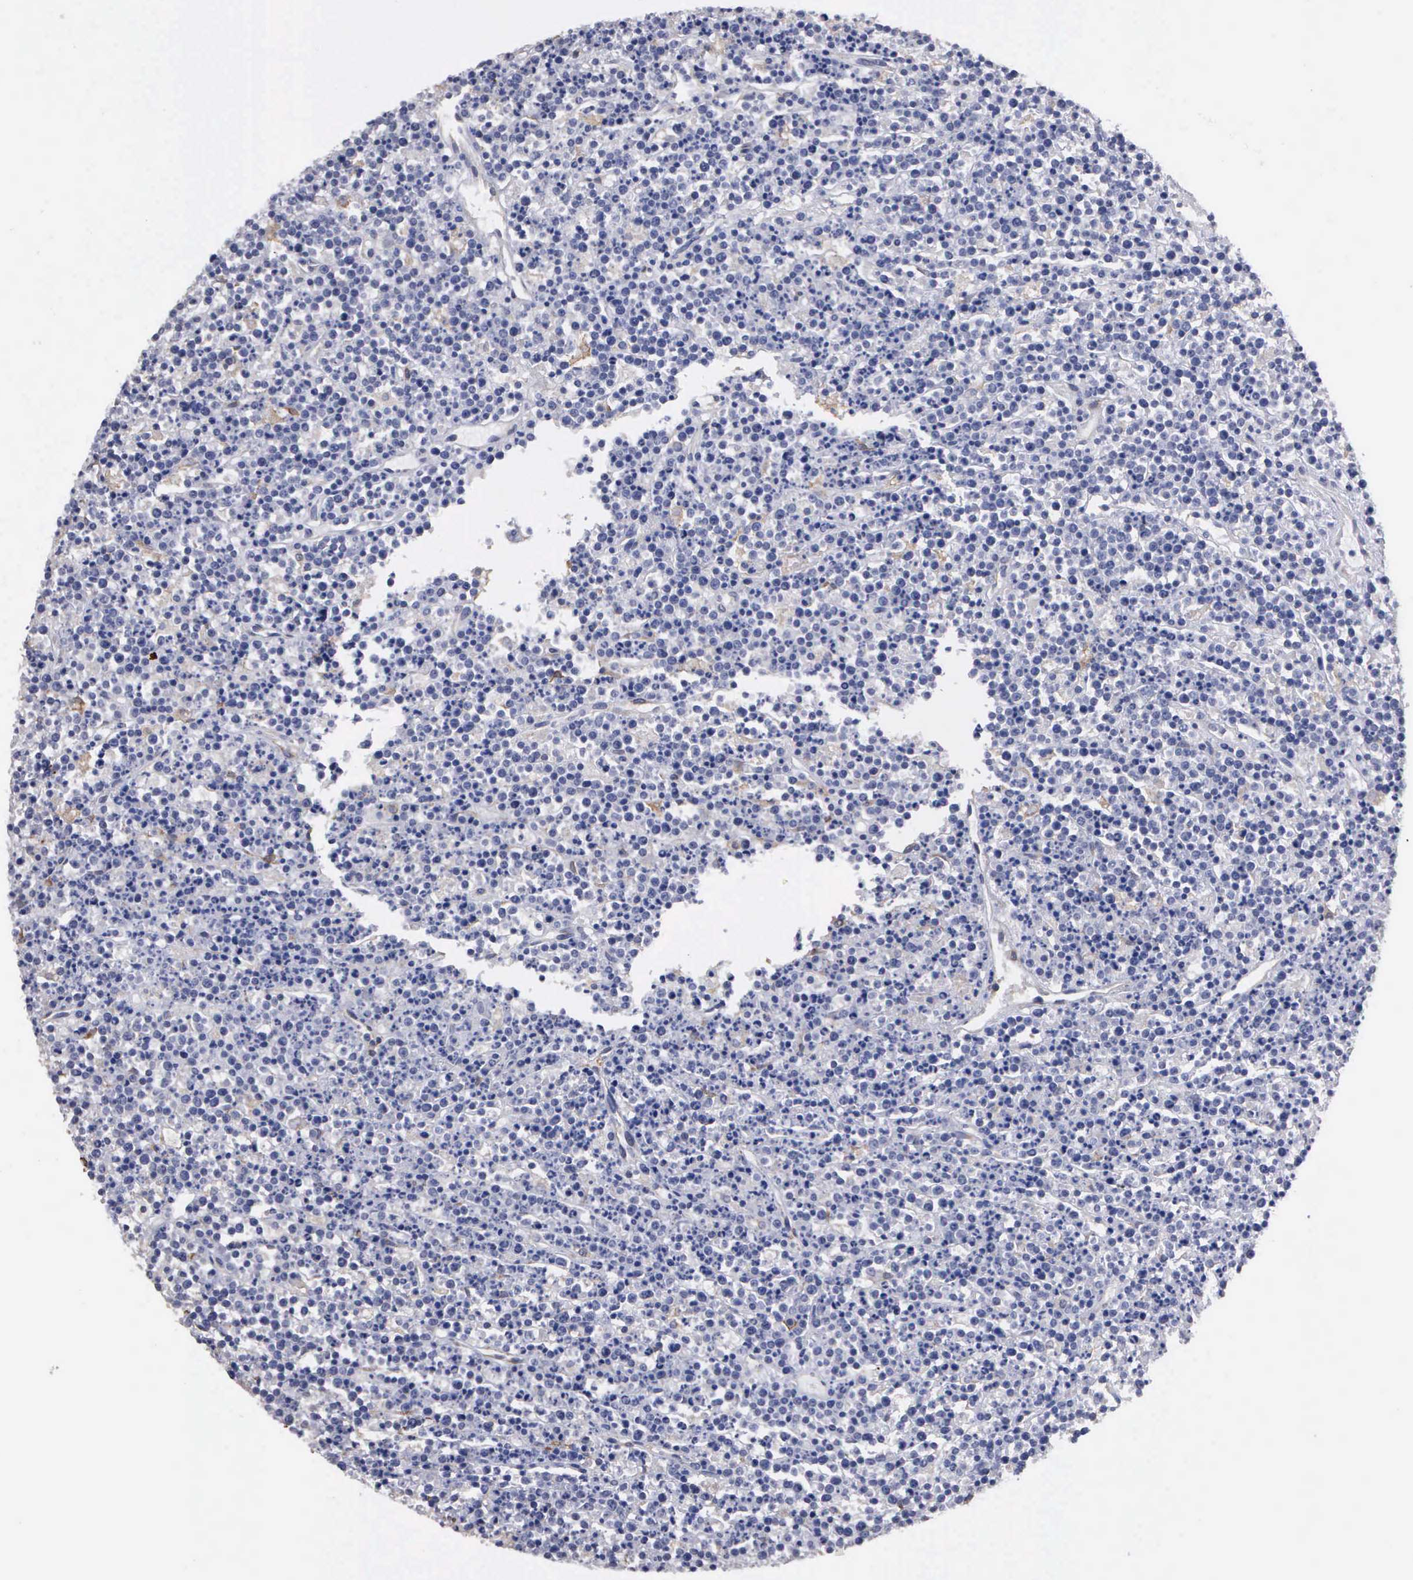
{"staining": {"intensity": "negative", "quantity": "none", "location": "none"}, "tissue": "lymphoma", "cell_type": "Tumor cells", "image_type": "cancer", "snomed": [{"axis": "morphology", "description": "Malignant lymphoma, non-Hodgkin's type, High grade"}, {"axis": "topography", "description": "Ovary"}], "caption": "IHC micrograph of neoplastic tissue: human malignant lymphoma, non-Hodgkin's type (high-grade) stained with DAB (3,3'-diaminobenzidine) reveals no significant protein positivity in tumor cells. (IHC, brightfield microscopy, high magnification).", "gene": "LIN52", "patient": {"sex": "female", "age": 56}}